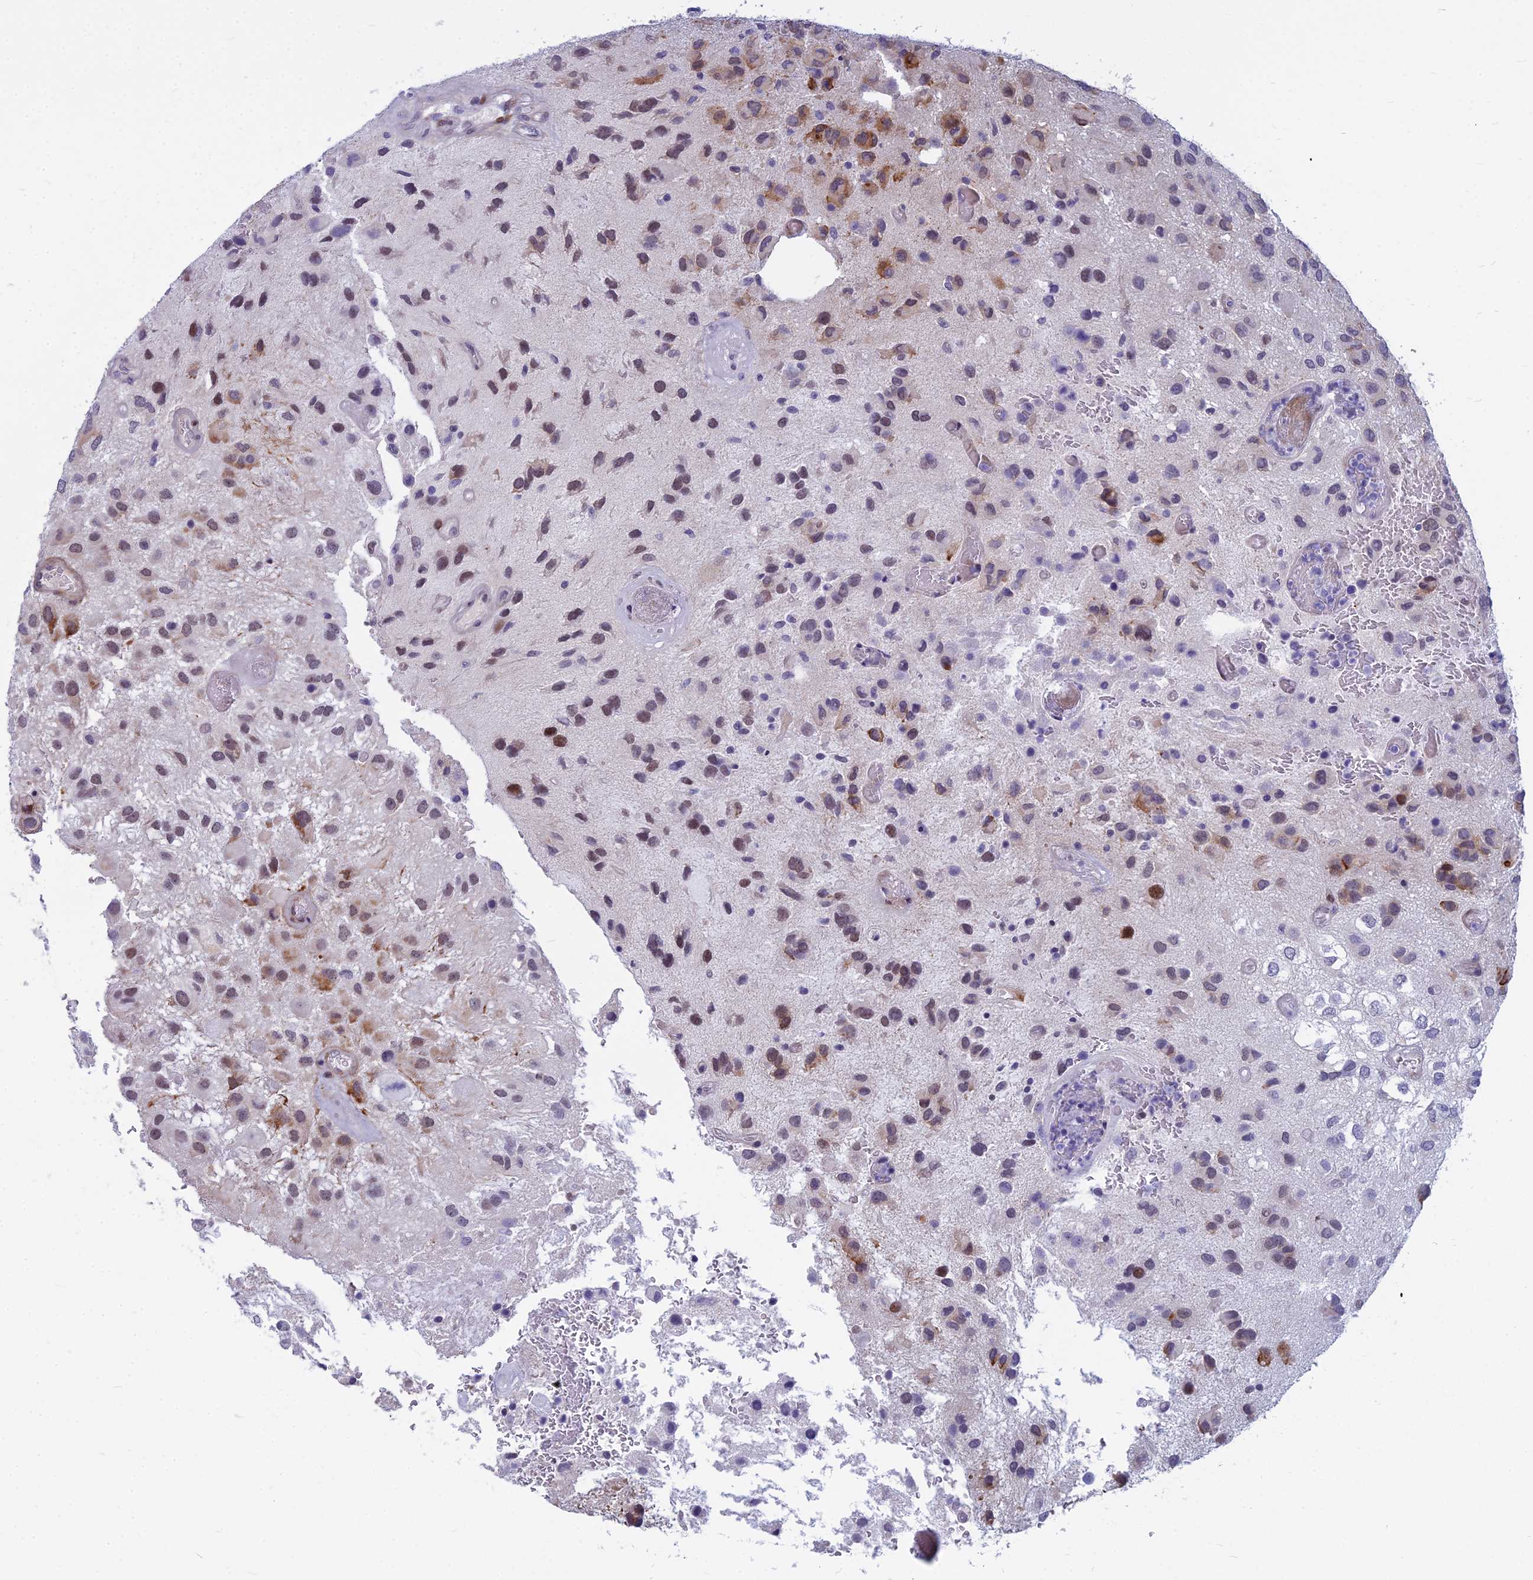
{"staining": {"intensity": "moderate", "quantity": "<25%", "location": "cytoplasmic/membranous,nuclear"}, "tissue": "glioma", "cell_type": "Tumor cells", "image_type": "cancer", "snomed": [{"axis": "morphology", "description": "Glioma, malignant, Low grade"}, {"axis": "topography", "description": "Brain"}], "caption": "Immunohistochemistry staining of glioma, which shows low levels of moderate cytoplasmic/membranous and nuclear staining in approximately <25% of tumor cells indicating moderate cytoplasmic/membranous and nuclear protein staining. The staining was performed using DAB (brown) for protein detection and nuclei were counterstained in hematoxylin (blue).", "gene": "MYBPC2", "patient": {"sex": "male", "age": 66}}